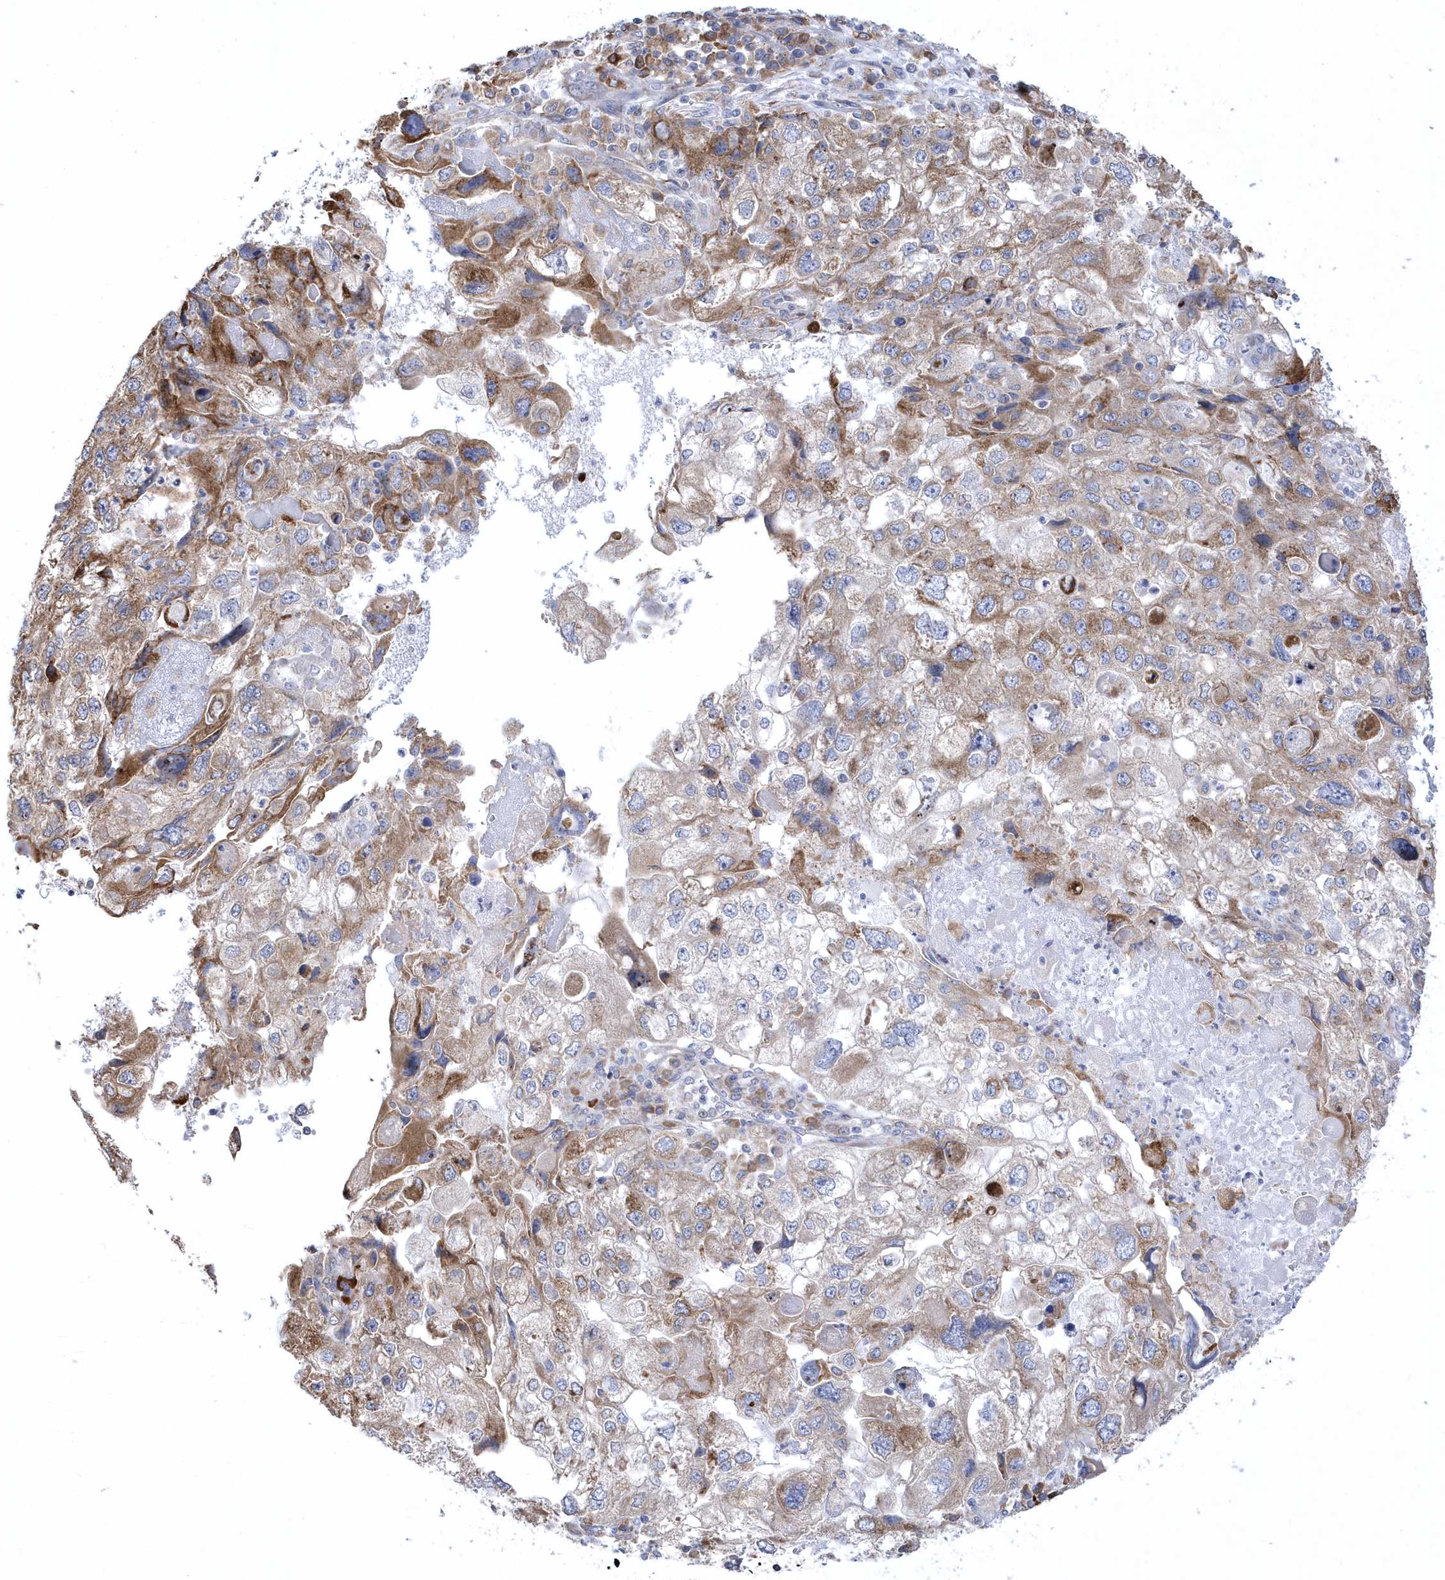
{"staining": {"intensity": "moderate", "quantity": "25%-75%", "location": "cytoplasmic/membranous"}, "tissue": "endometrial cancer", "cell_type": "Tumor cells", "image_type": "cancer", "snomed": [{"axis": "morphology", "description": "Adenocarcinoma, NOS"}, {"axis": "topography", "description": "Endometrium"}], "caption": "Immunohistochemical staining of human endometrial cancer (adenocarcinoma) exhibits medium levels of moderate cytoplasmic/membranous protein positivity in approximately 25%-75% of tumor cells.", "gene": "MED31", "patient": {"sex": "female", "age": 49}}